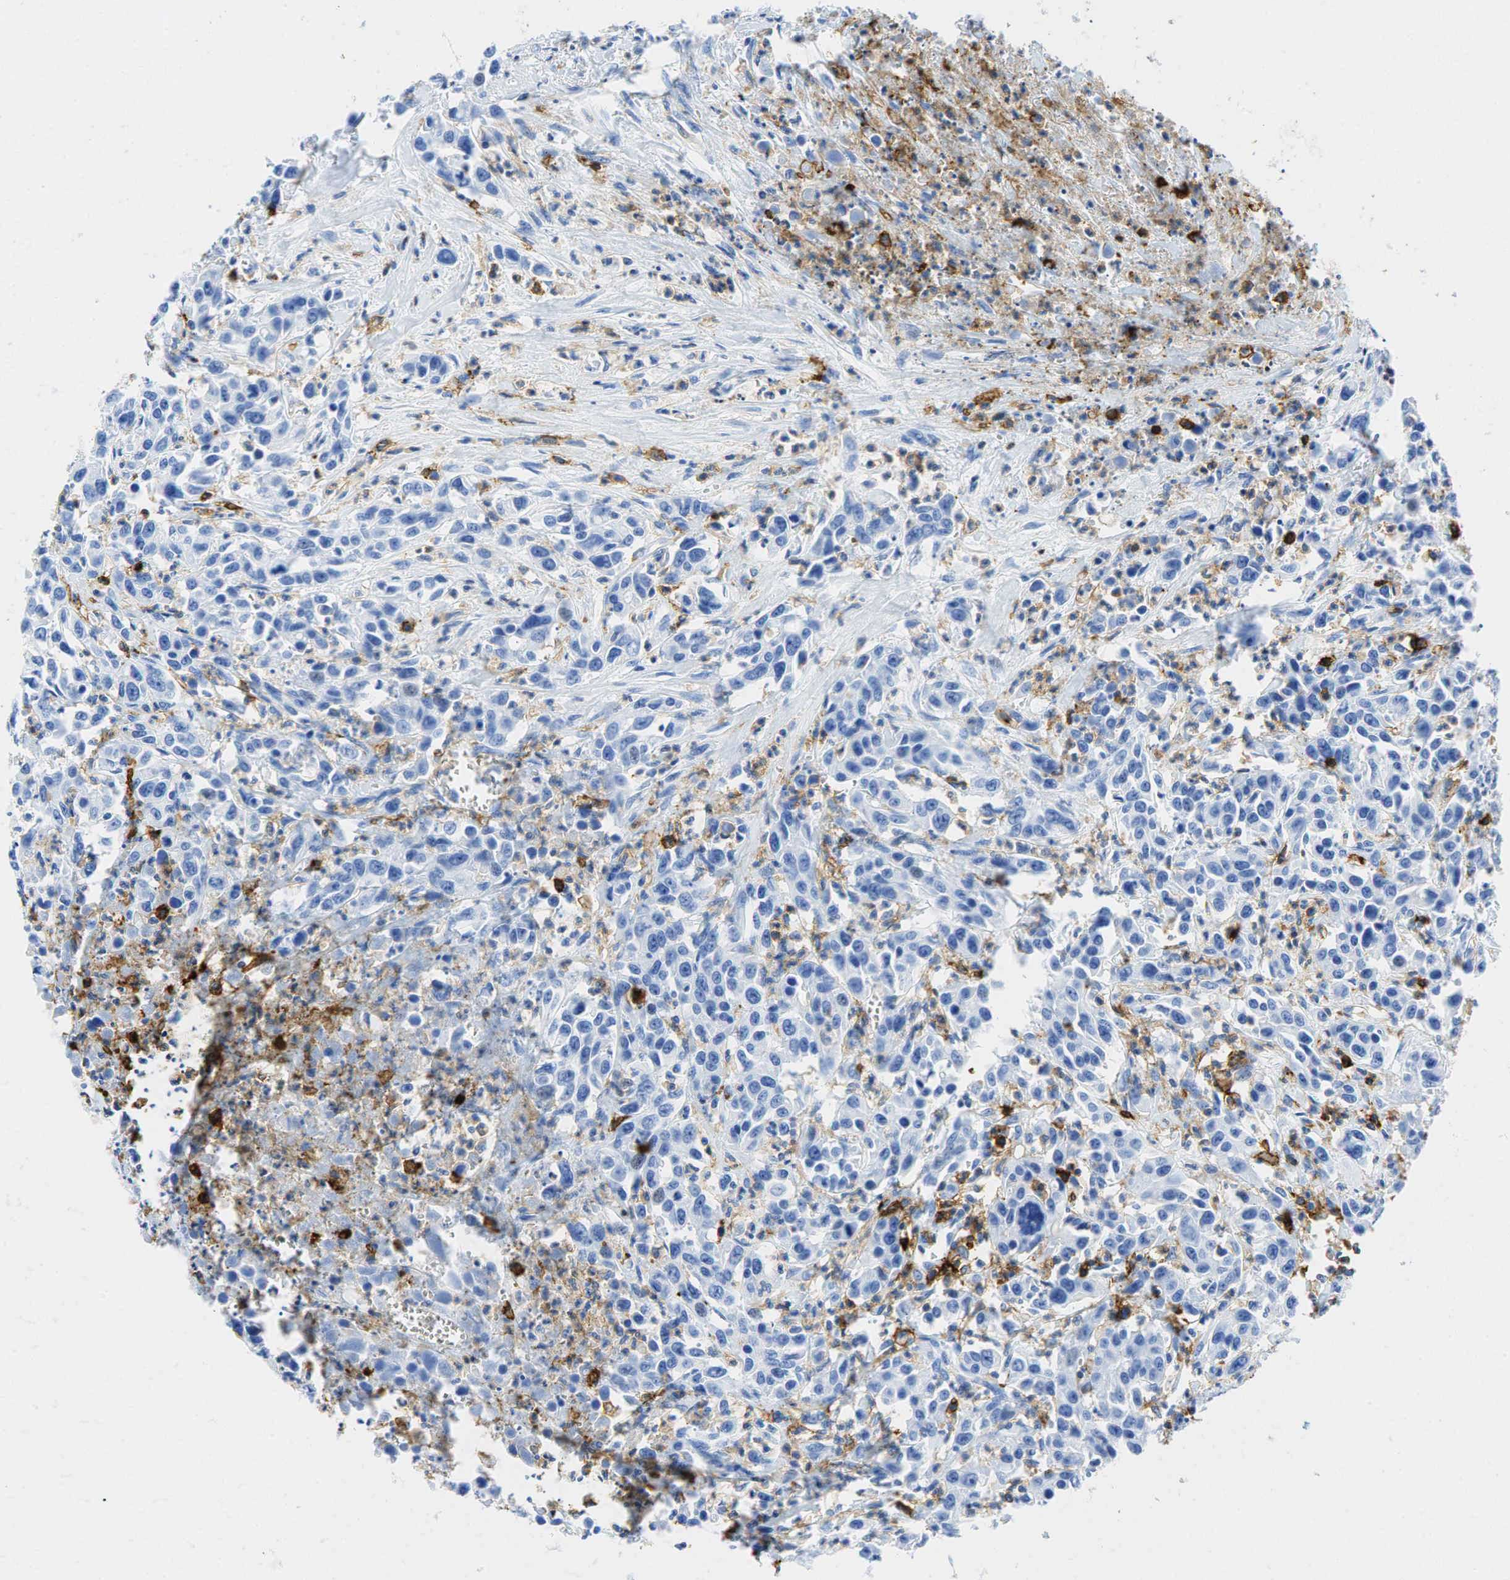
{"staining": {"intensity": "weak", "quantity": "<25%", "location": "nuclear"}, "tissue": "urothelial cancer", "cell_type": "Tumor cells", "image_type": "cancer", "snomed": [{"axis": "morphology", "description": "Urothelial carcinoma, High grade"}, {"axis": "topography", "description": "Urinary bladder"}], "caption": "Protein analysis of high-grade urothelial carcinoma shows no significant positivity in tumor cells.", "gene": "PTPRC", "patient": {"sex": "male", "age": 86}}